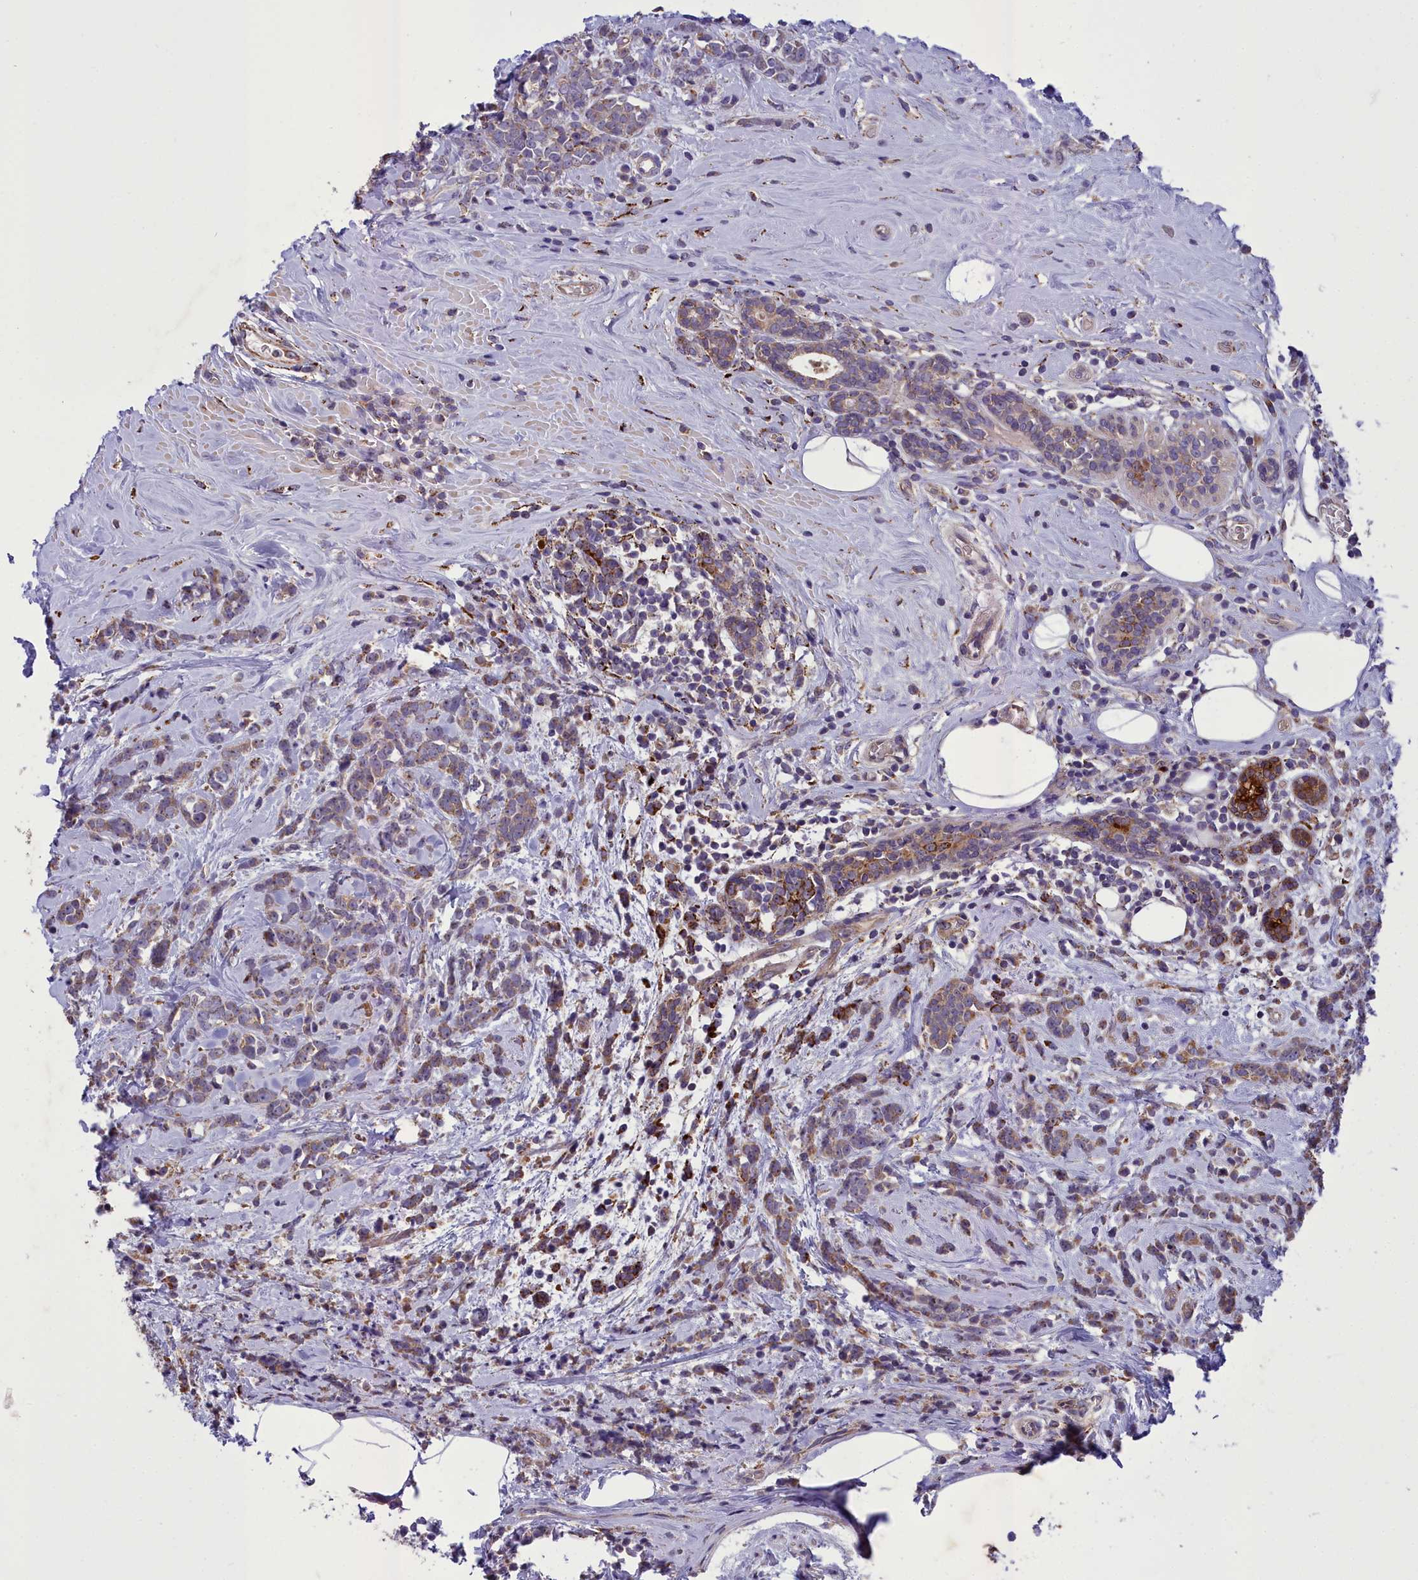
{"staining": {"intensity": "weak", "quantity": ">75%", "location": "cytoplasmic/membranous"}, "tissue": "breast cancer", "cell_type": "Tumor cells", "image_type": "cancer", "snomed": [{"axis": "morphology", "description": "Lobular carcinoma"}, {"axis": "topography", "description": "Breast"}], "caption": "A micrograph of breast cancer (lobular carcinoma) stained for a protein demonstrates weak cytoplasmic/membranous brown staining in tumor cells.", "gene": "TBC1D24", "patient": {"sex": "female", "age": 58}}